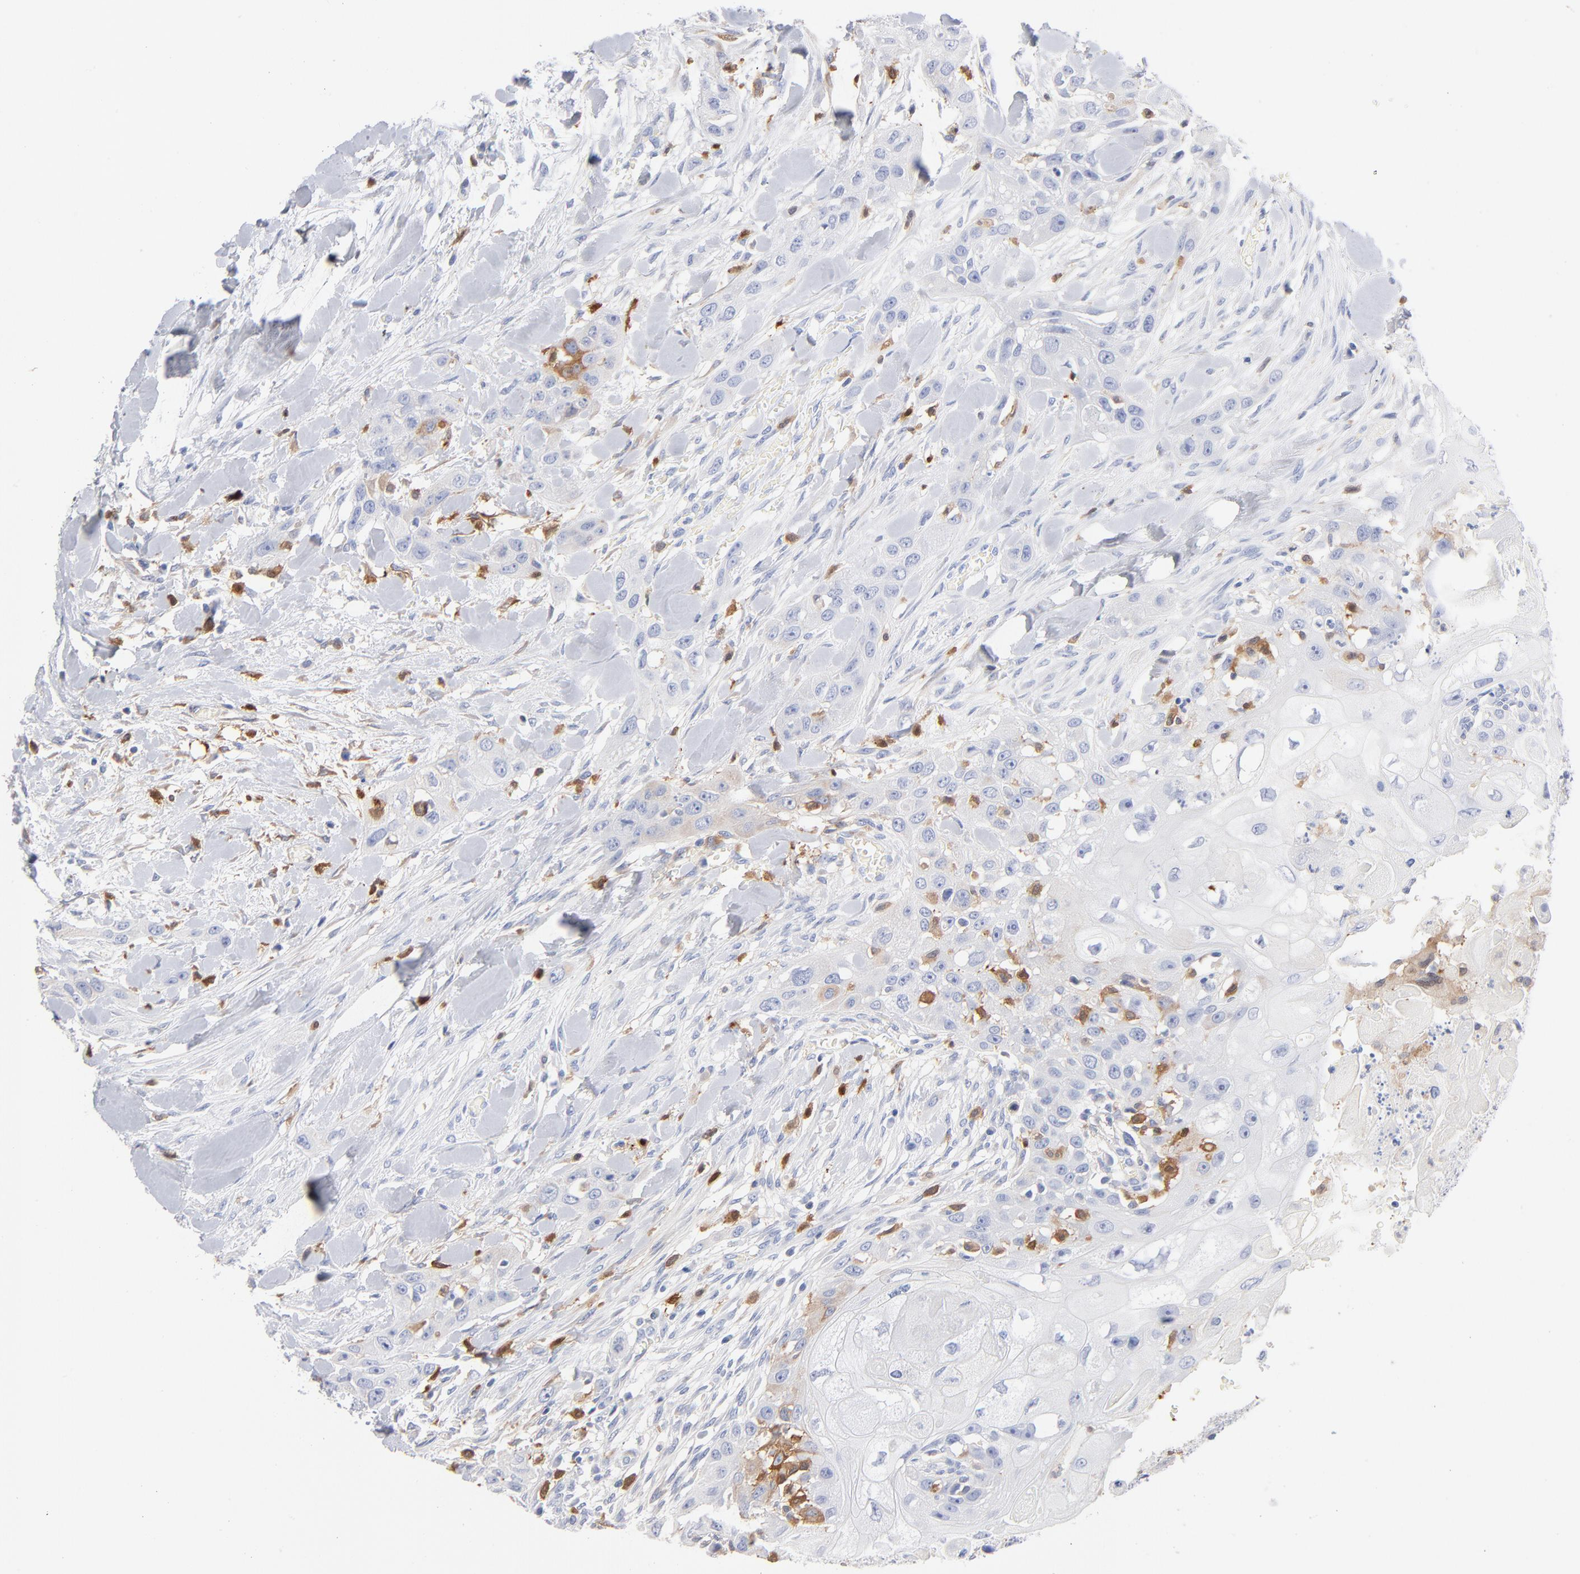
{"staining": {"intensity": "moderate", "quantity": "<25%", "location": "cytoplasmic/membranous"}, "tissue": "head and neck cancer", "cell_type": "Tumor cells", "image_type": "cancer", "snomed": [{"axis": "morphology", "description": "Neoplasm, malignant, NOS"}, {"axis": "topography", "description": "Salivary gland"}, {"axis": "topography", "description": "Head-Neck"}], "caption": "Immunohistochemical staining of head and neck cancer displays low levels of moderate cytoplasmic/membranous protein staining in approximately <25% of tumor cells.", "gene": "IFIT2", "patient": {"sex": "male", "age": 43}}